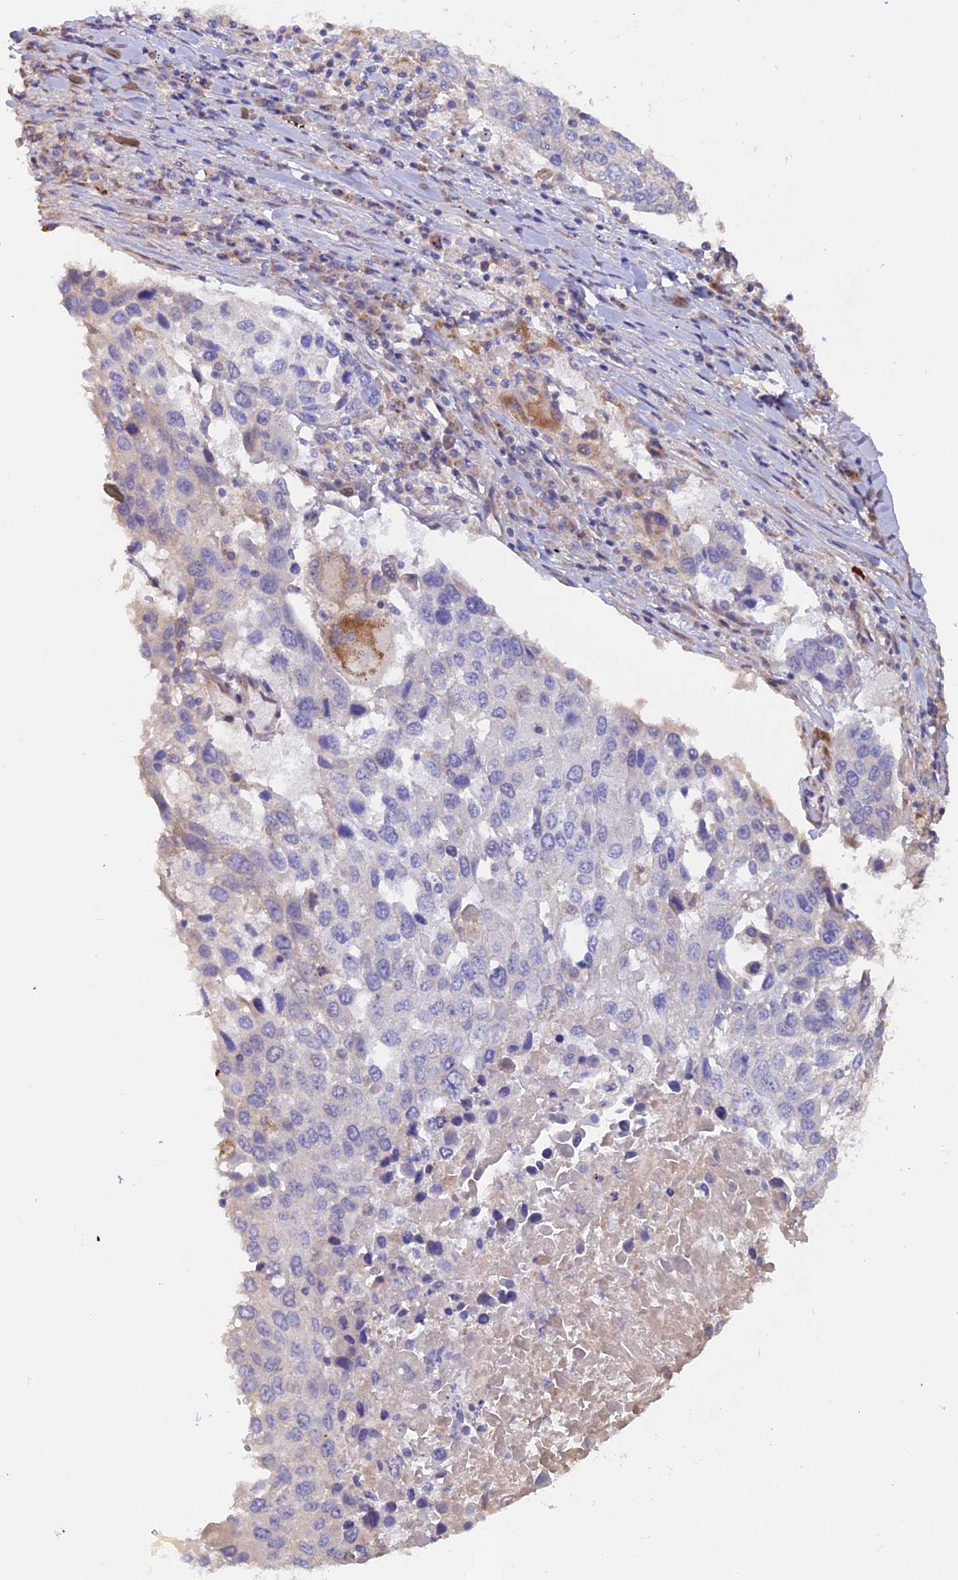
{"staining": {"intensity": "negative", "quantity": "none", "location": "none"}, "tissue": "lung cancer", "cell_type": "Tumor cells", "image_type": "cancer", "snomed": [{"axis": "morphology", "description": "Squamous cell carcinoma, NOS"}, {"axis": "topography", "description": "Lung"}], "caption": "Immunohistochemical staining of lung squamous cell carcinoma shows no significant positivity in tumor cells.", "gene": "HYCC1", "patient": {"sex": "male", "age": 65}}